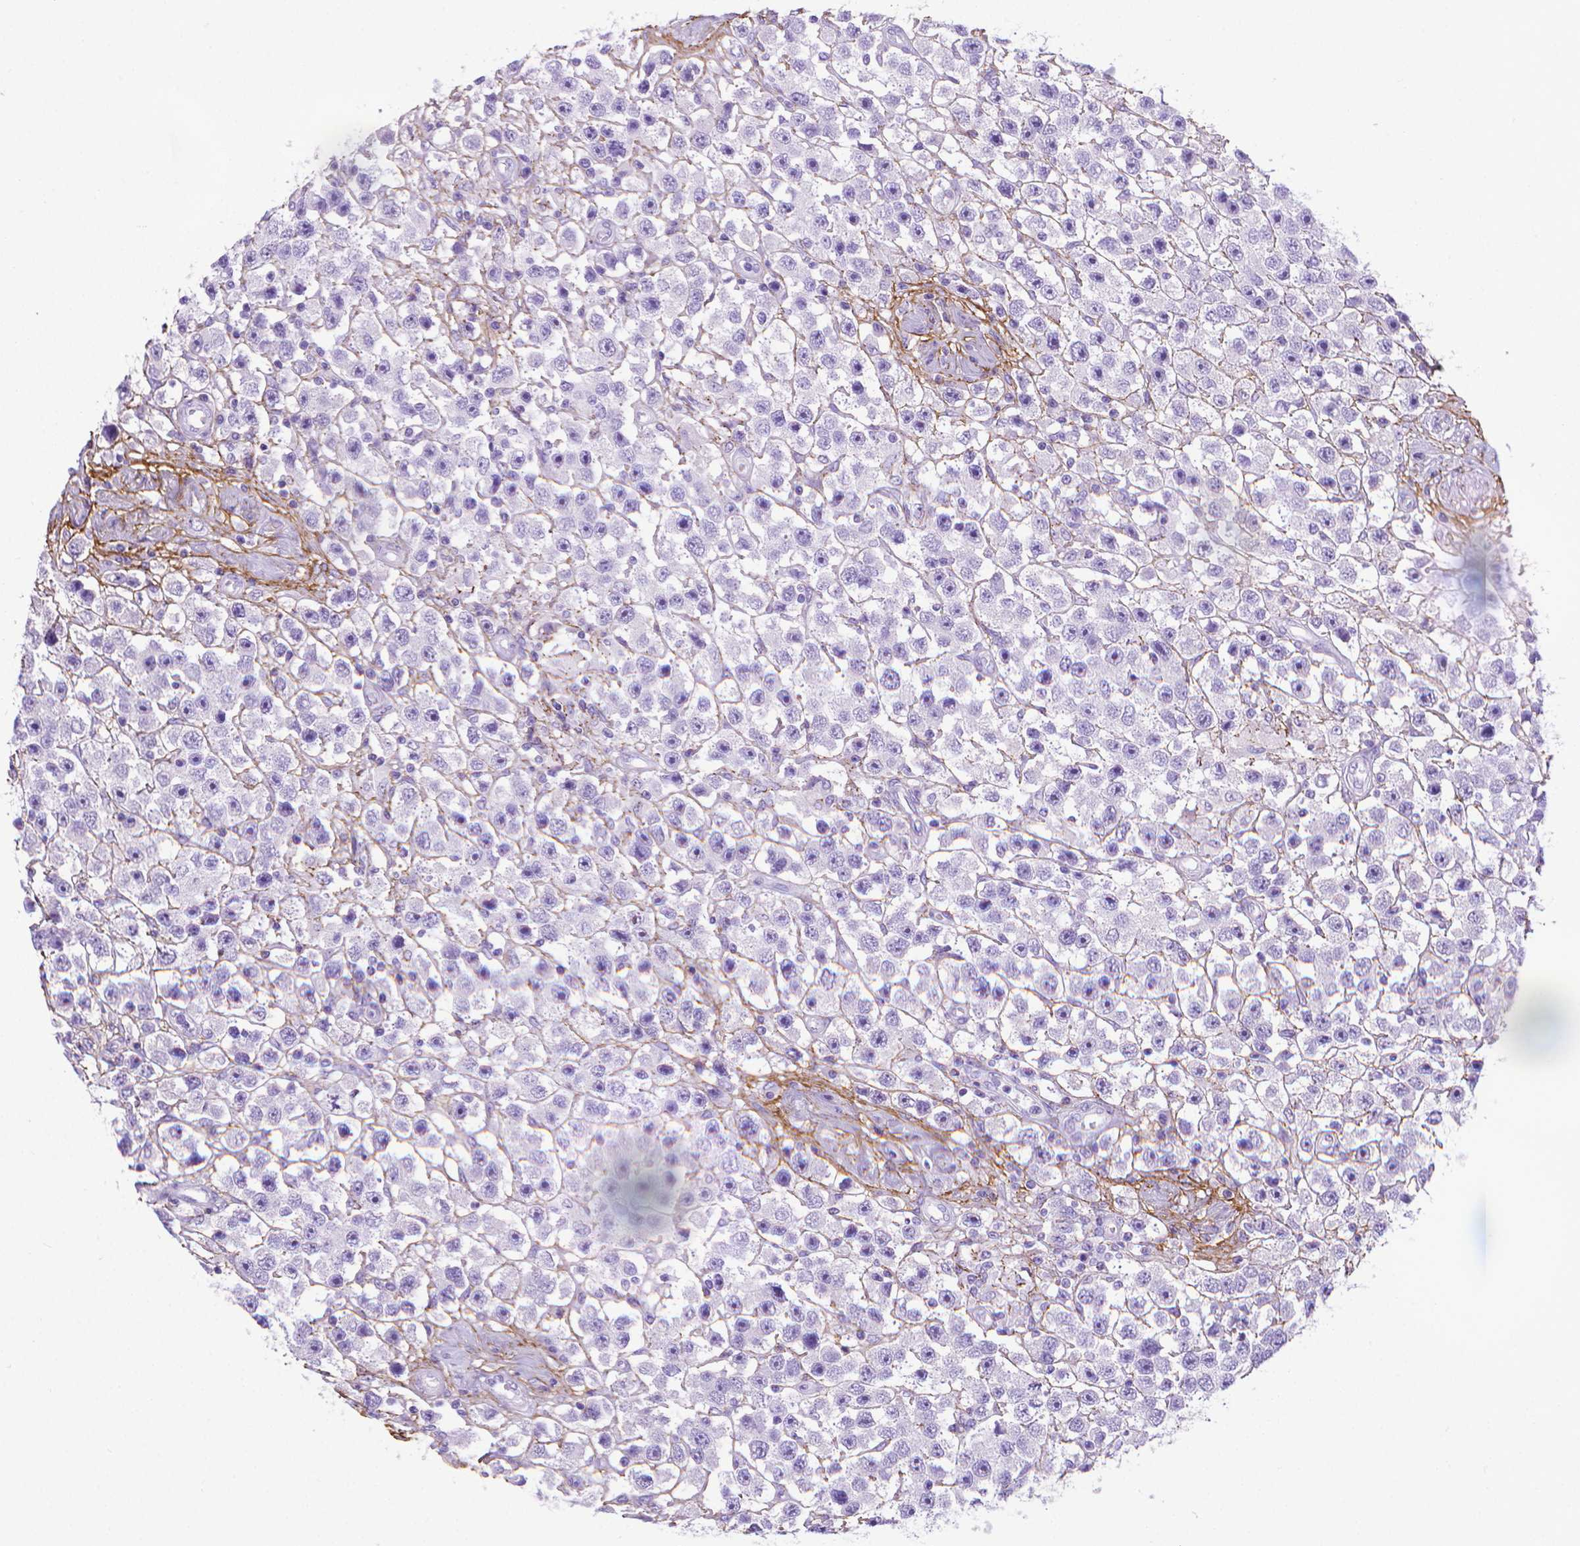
{"staining": {"intensity": "negative", "quantity": "none", "location": "none"}, "tissue": "testis cancer", "cell_type": "Tumor cells", "image_type": "cancer", "snomed": [{"axis": "morphology", "description": "Seminoma, NOS"}, {"axis": "topography", "description": "Testis"}], "caption": "Immunohistochemistry (IHC) micrograph of human testis cancer (seminoma) stained for a protein (brown), which reveals no positivity in tumor cells. (Stains: DAB immunohistochemistry with hematoxylin counter stain, Microscopy: brightfield microscopy at high magnification).", "gene": "MFAP2", "patient": {"sex": "male", "age": 45}}